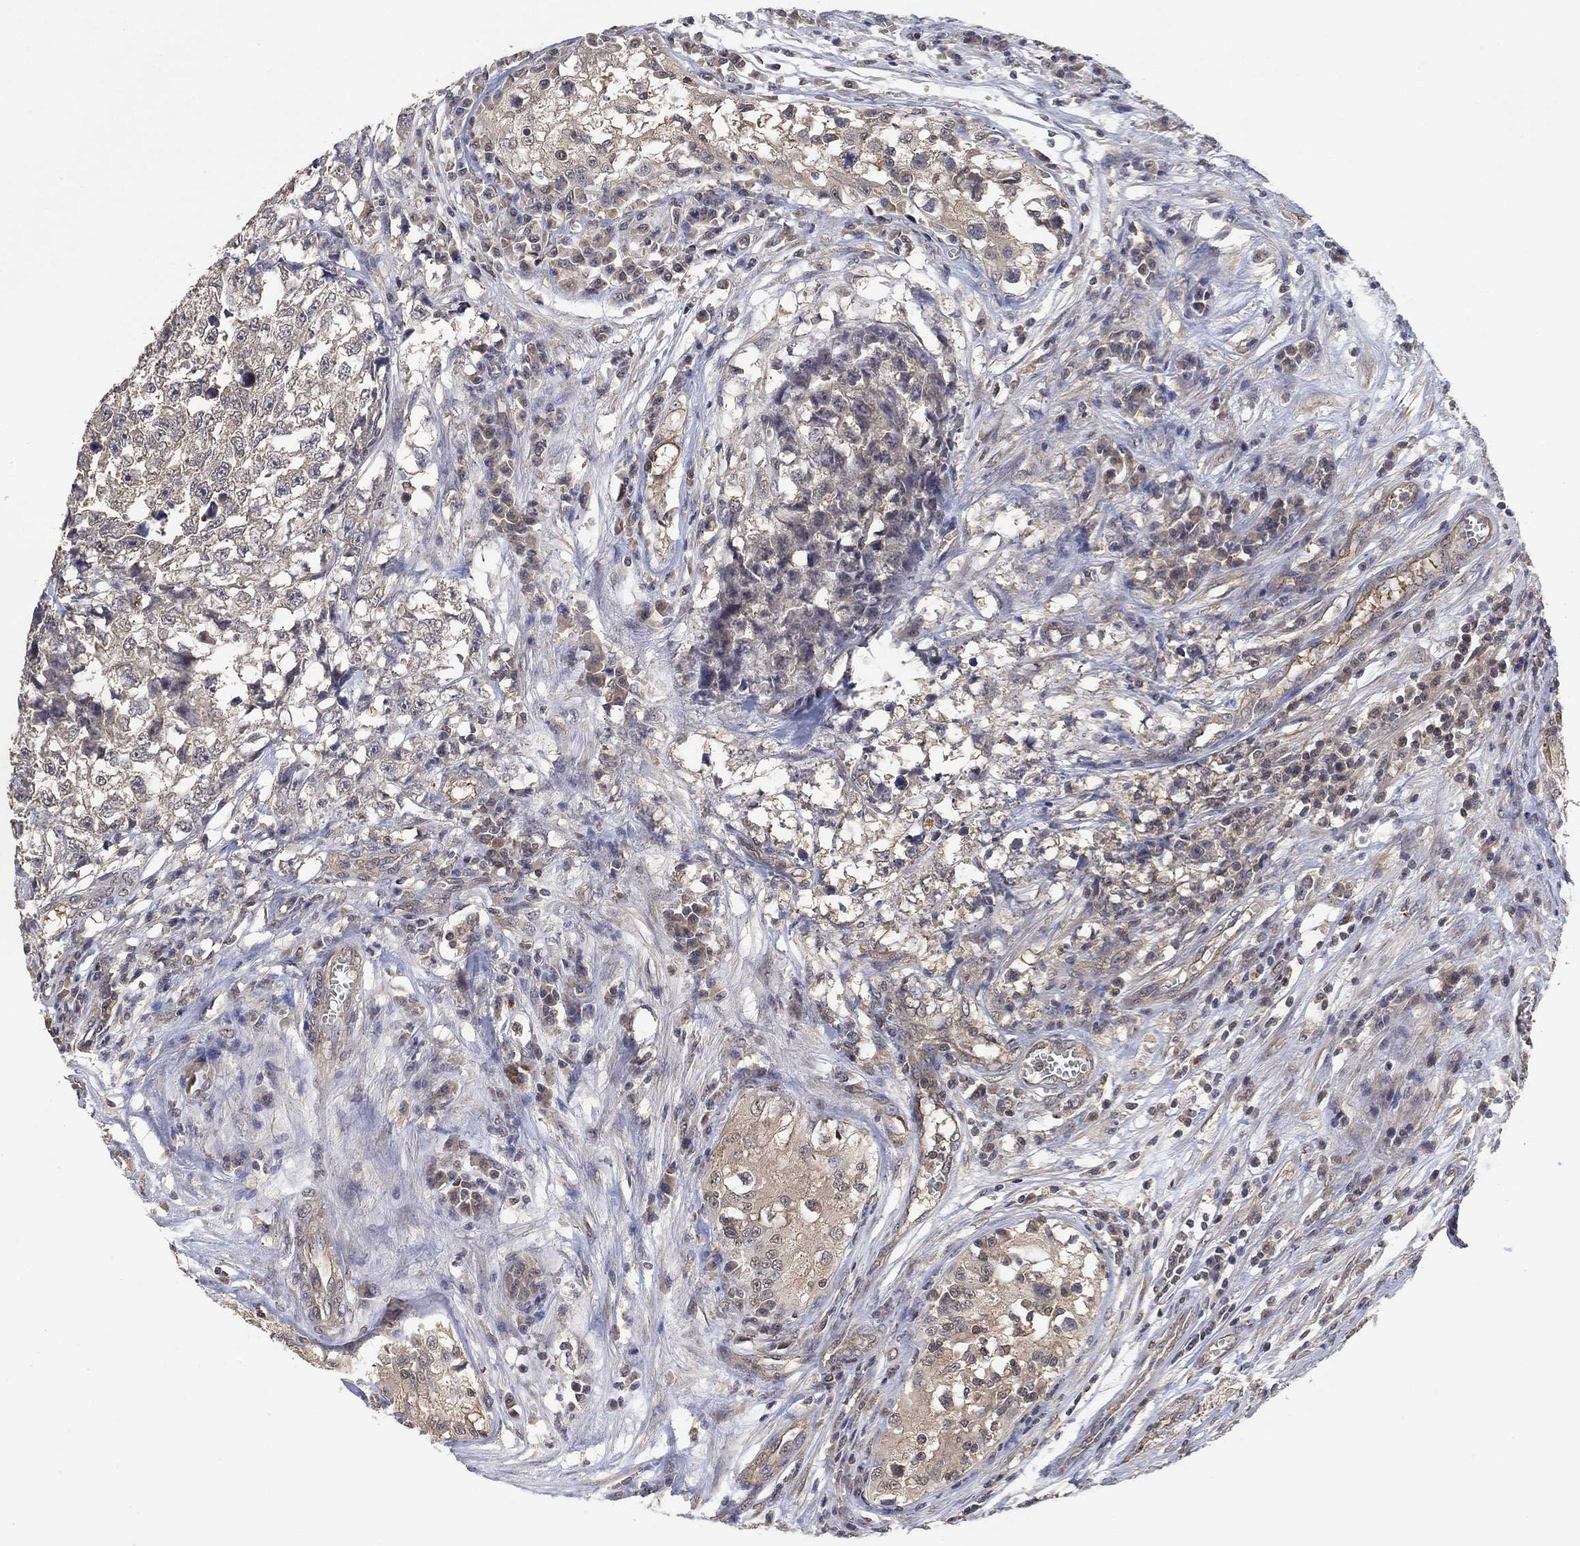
{"staining": {"intensity": "negative", "quantity": "none", "location": "none"}, "tissue": "testis cancer", "cell_type": "Tumor cells", "image_type": "cancer", "snomed": [{"axis": "morphology", "description": "Seminoma, NOS"}, {"axis": "morphology", "description": "Carcinoma, Embryonal, NOS"}, {"axis": "topography", "description": "Testis"}], "caption": "This is an IHC histopathology image of testis cancer. There is no staining in tumor cells.", "gene": "CCDC43", "patient": {"sex": "male", "age": 22}}